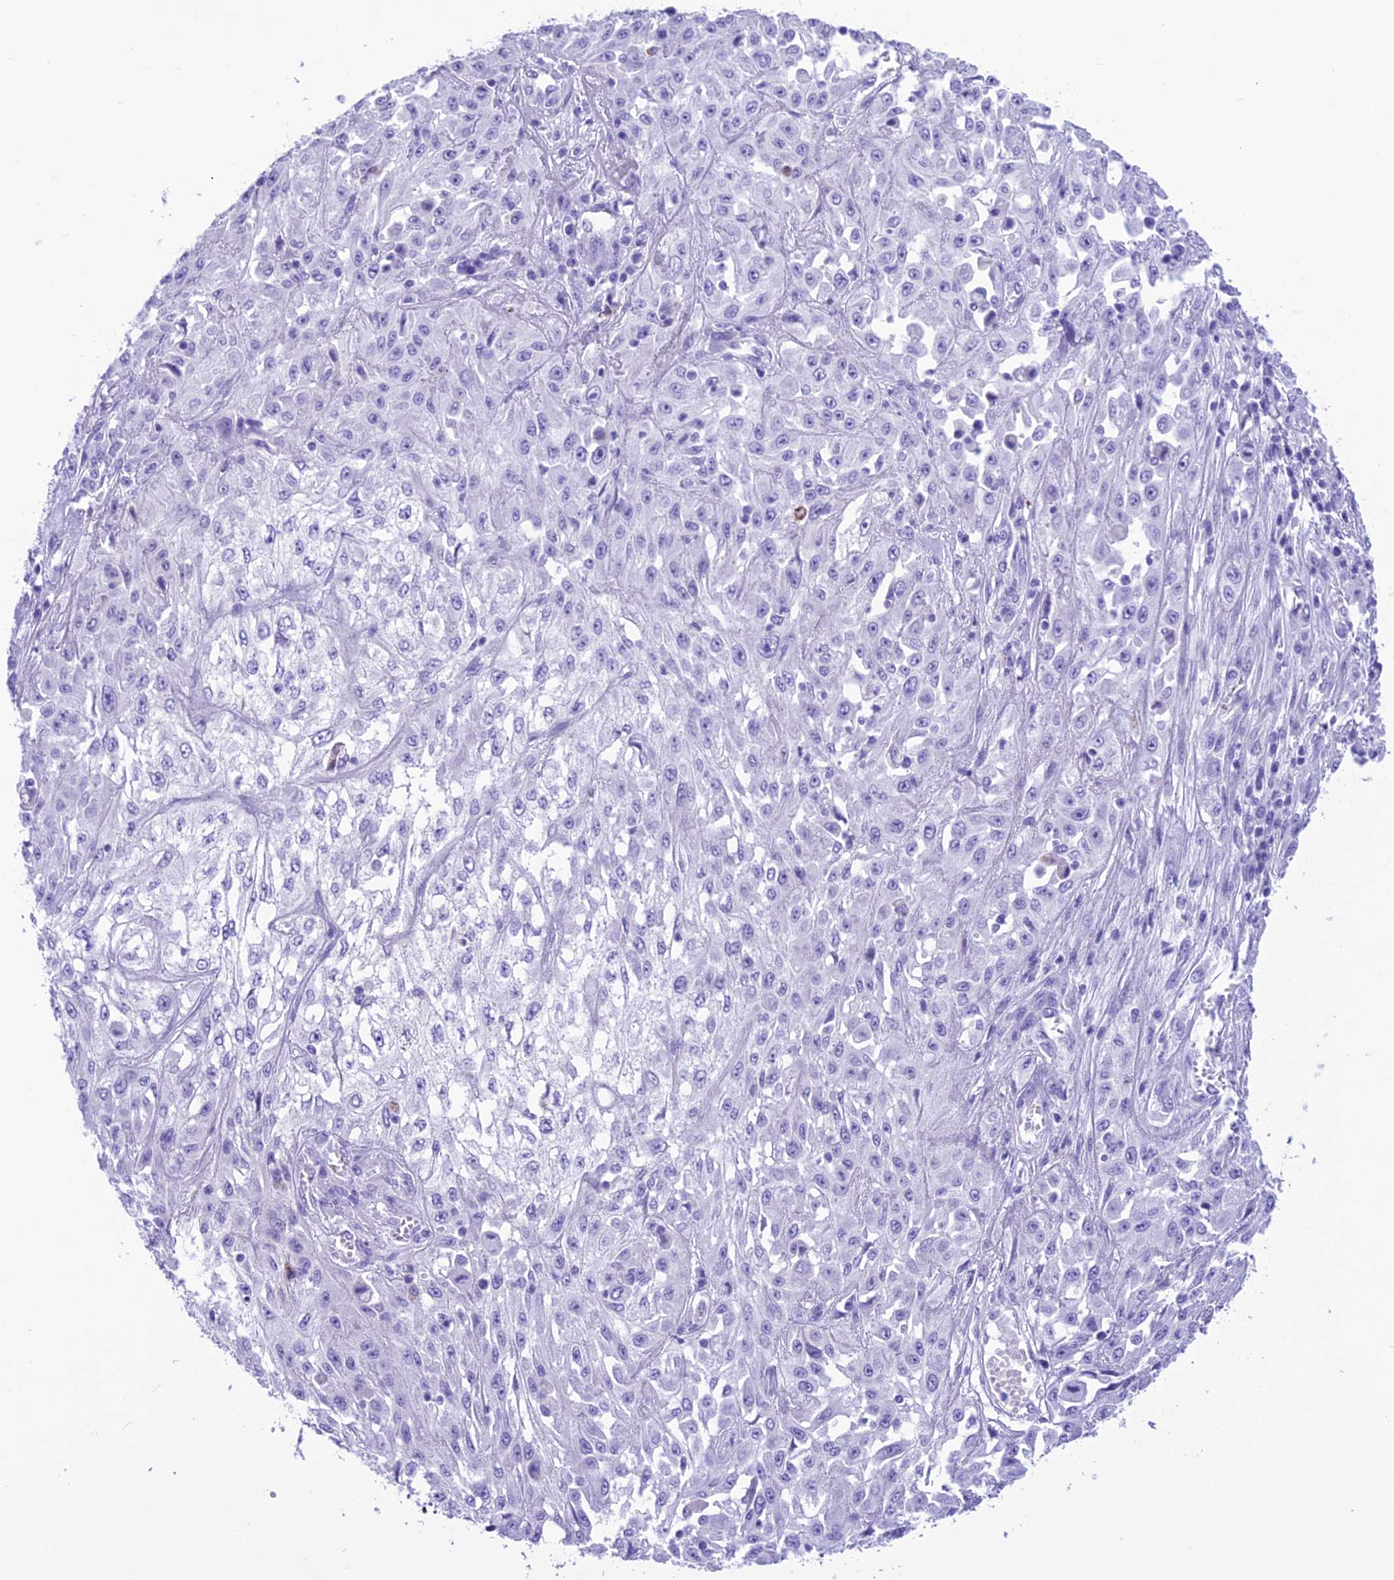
{"staining": {"intensity": "negative", "quantity": "none", "location": "none"}, "tissue": "skin cancer", "cell_type": "Tumor cells", "image_type": "cancer", "snomed": [{"axis": "morphology", "description": "Squamous cell carcinoma, NOS"}, {"axis": "morphology", "description": "Squamous cell carcinoma, metastatic, NOS"}, {"axis": "topography", "description": "Skin"}, {"axis": "topography", "description": "Lymph node"}], "caption": "An immunohistochemistry photomicrograph of skin cancer (squamous cell carcinoma) is shown. There is no staining in tumor cells of skin cancer (squamous cell carcinoma).", "gene": "TRAM1L1", "patient": {"sex": "male", "age": 75}}